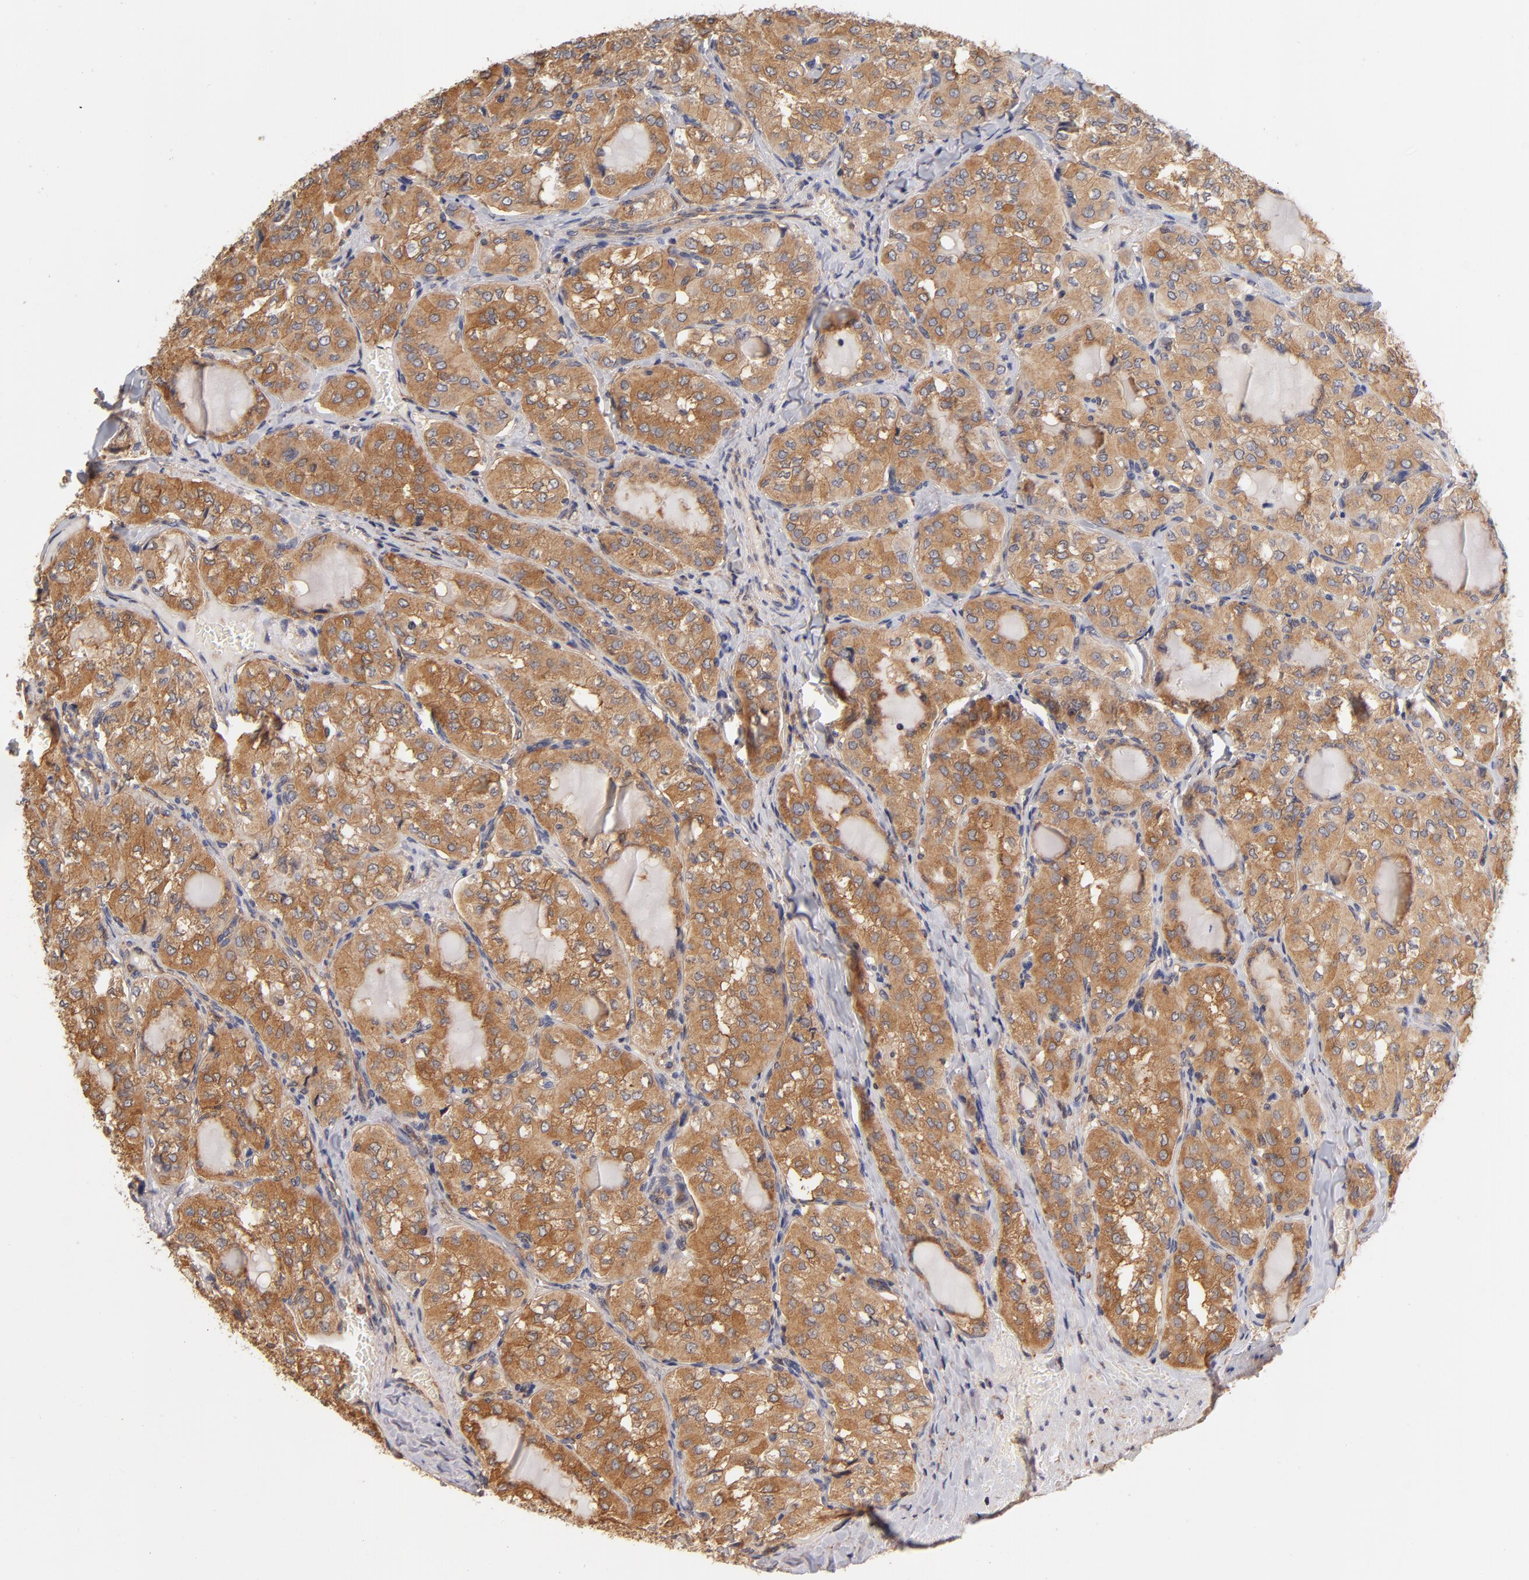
{"staining": {"intensity": "strong", "quantity": ">75%", "location": "cytoplasmic/membranous"}, "tissue": "thyroid cancer", "cell_type": "Tumor cells", "image_type": "cancer", "snomed": [{"axis": "morphology", "description": "Papillary adenocarcinoma, NOS"}, {"axis": "topography", "description": "Thyroid gland"}], "caption": "Immunohistochemistry (IHC) of human thyroid cancer (papillary adenocarcinoma) demonstrates high levels of strong cytoplasmic/membranous positivity in about >75% of tumor cells. Using DAB (3,3'-diaminobenzidine) (brown) and hematoxylin (blue) stains, captured at high magnification using brightfield microscopy.", "gene": "FCMR", "patient": {"sex": "male", "age": 20}}